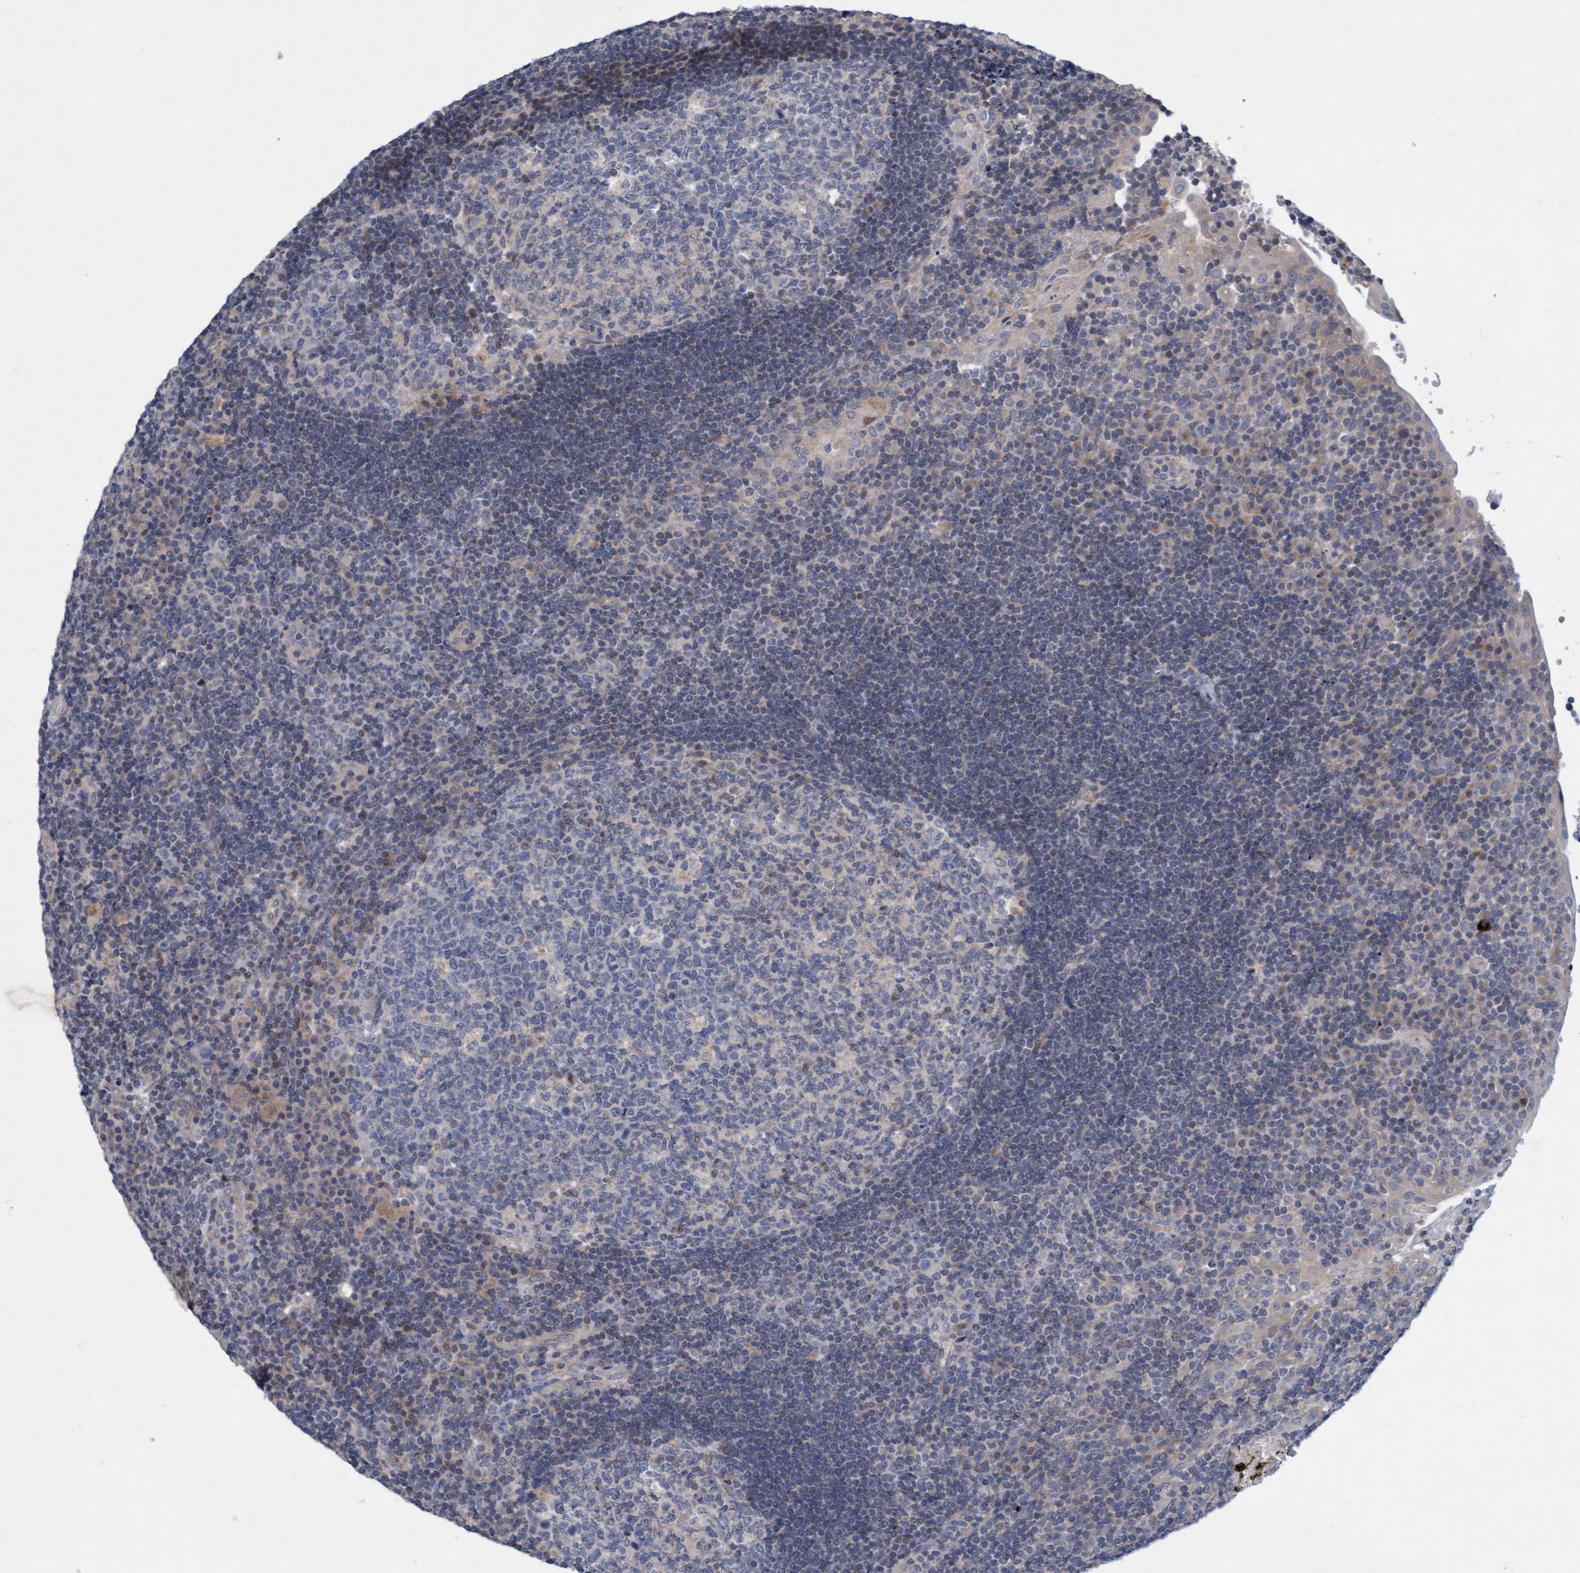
{"staining": {"intensity": "negative", "quantity": "none", "location": "none"}, "tissue": "tonsil", "cell_type": "Germinal center cells", "image_type": "normal", "snomed": [{"axis": "morphology", "description": "Normal tissue, NOS"}, {"axis": "topography", "description": "Tonsil"}], "caption": "Immunohistochemistry of unremarkable tonsil demonstrates no positivity in germinal center cells. (DAB immunohistochemistry (IHC), high magnification).", "gene": "DDHD2", "patient": {"sex": "female", "age": 40}}